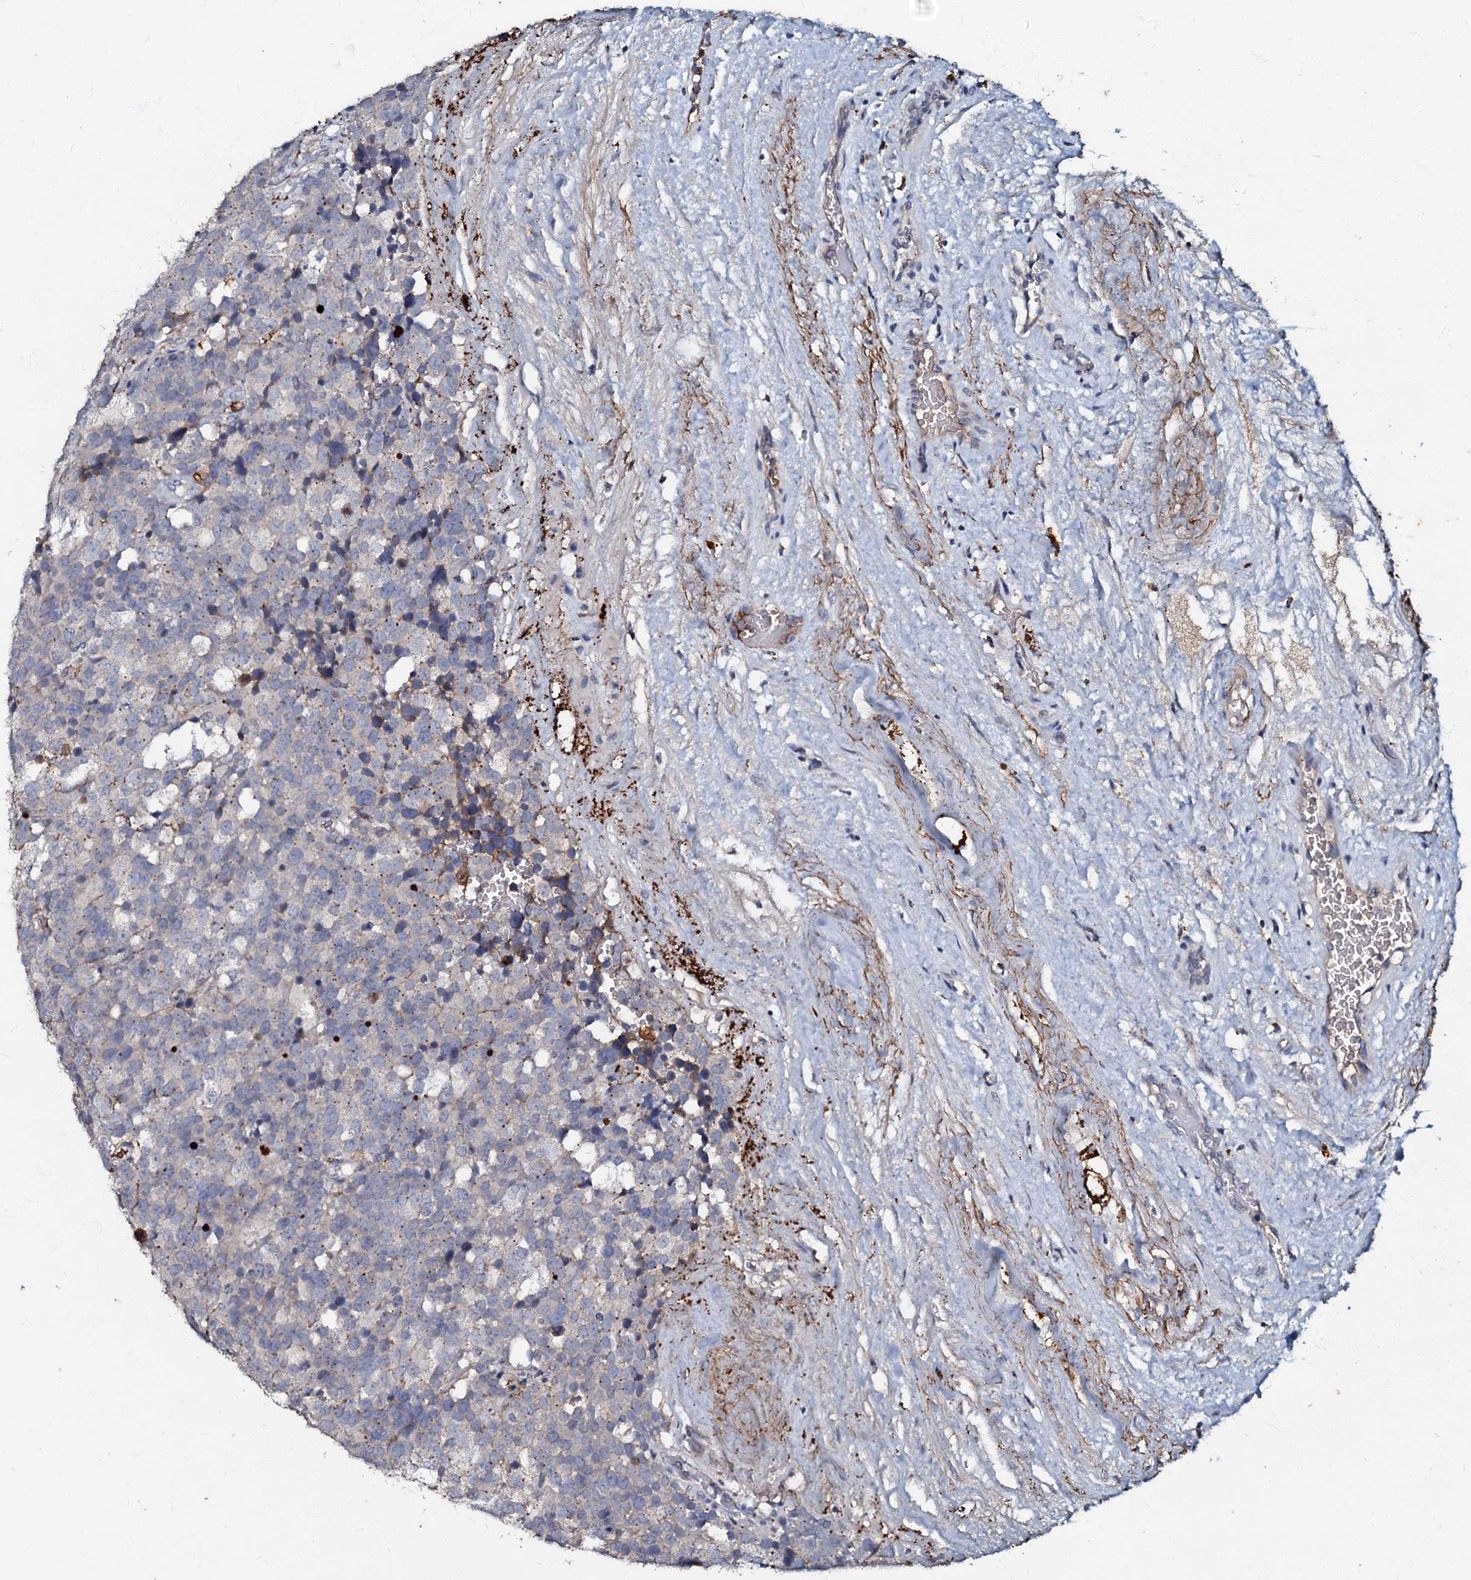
{"staining": {"intensity": "negative", "quantity": "none", "location": "none"}, "tissue": "testis cancer", "cell_type": "Tumor cells", "image_type": "cancer", "snomed": [{"axis": "morphology", "description": "Seminoma, NOS"}, {"axis": "topography", "description": "Testis"}], "caption": "This is a image of IHC staining of testis cancer, which shows no staining in tumor cells.", "gene": "MANSC4", "patient": {"sex": "male", "age": 71}}